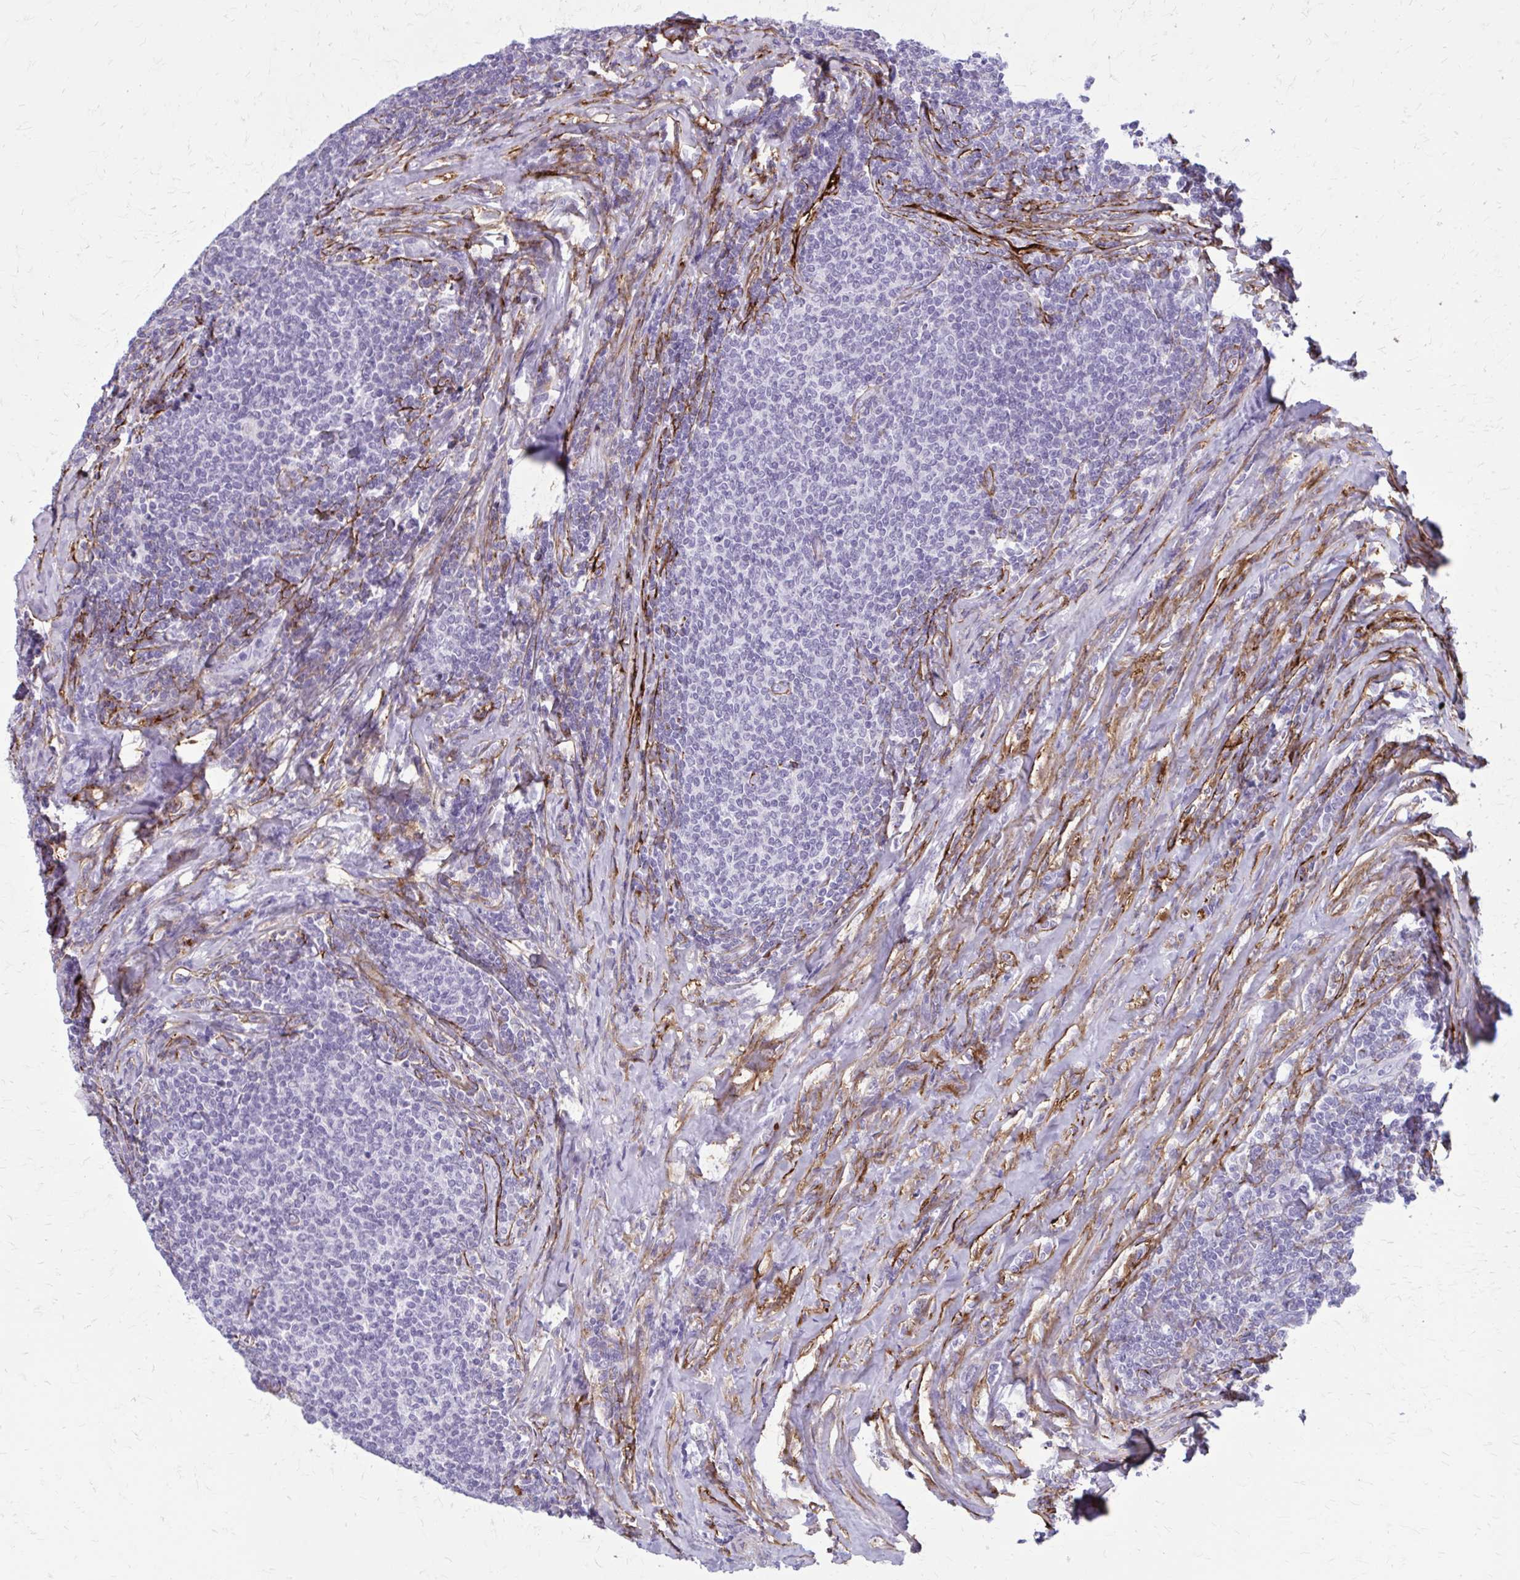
{"staining": {"intensity": "negative", "quantity": "none", "location": "none"}, "tissue": "lymphoma", "cell_type": "Tumor cells", "image_type": "cancer", "snomed": [{"axis": "morphology", "description": "Malignant lymphoma, non-Hodgkin's type, Low grade"}, {"axis": "topography", "description": "Lymph node"}], "caption": "Photomicrograph shows no significant protein staining in tumor cells of lymphoma. (DAB immunohistochemistry (IHC) visualized using brightfield microscopy, high magnification).", "gene": "AKAP12", "patient": {"sex": "male", "age": 52}}